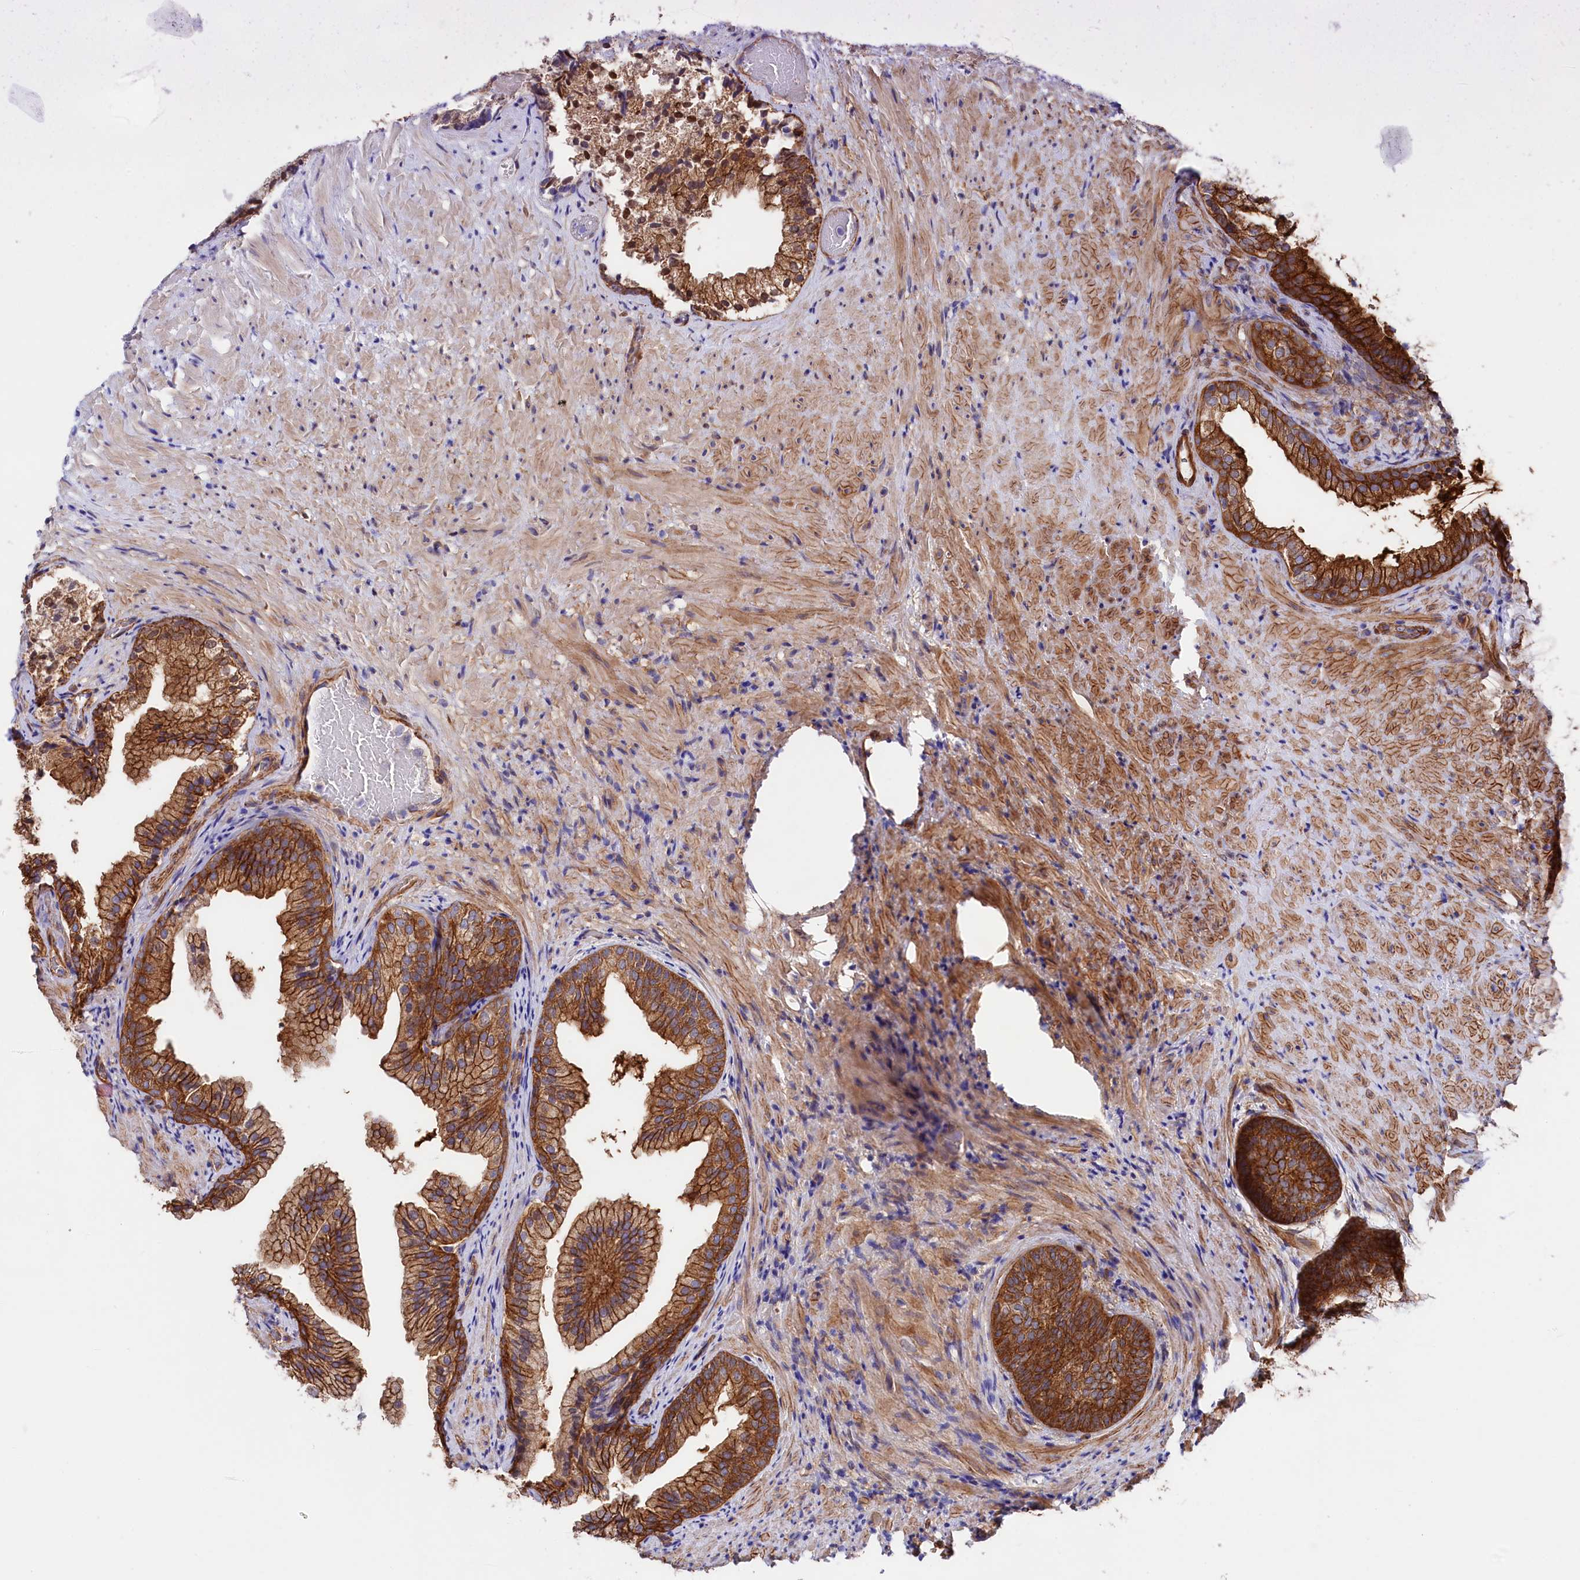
{"staining": {"intensity": "strong", "quantity": "25%-75%", "location": "cytoplasmic/membranous"}, "tissue": "prostate", "cell_type": "Glandular cells", "image_type": "normal", "snomed": [{"axis": "morphology", "description": "Normal tissue, NOS"}, {"axis": "topography", "description": "Prostate"}], "caption": "Glandular cells demonstrate strong cytoplasmic/membranous positivity in approximately 25%-75% of cells in normal prostate. The staining is performed using DAB brown chromogen to label protein expression. The nuclei are counter-stained blue using hematoxylin.", "gene": "TNKS1BP1", "patient": {"sex": "male", "age": 76}}